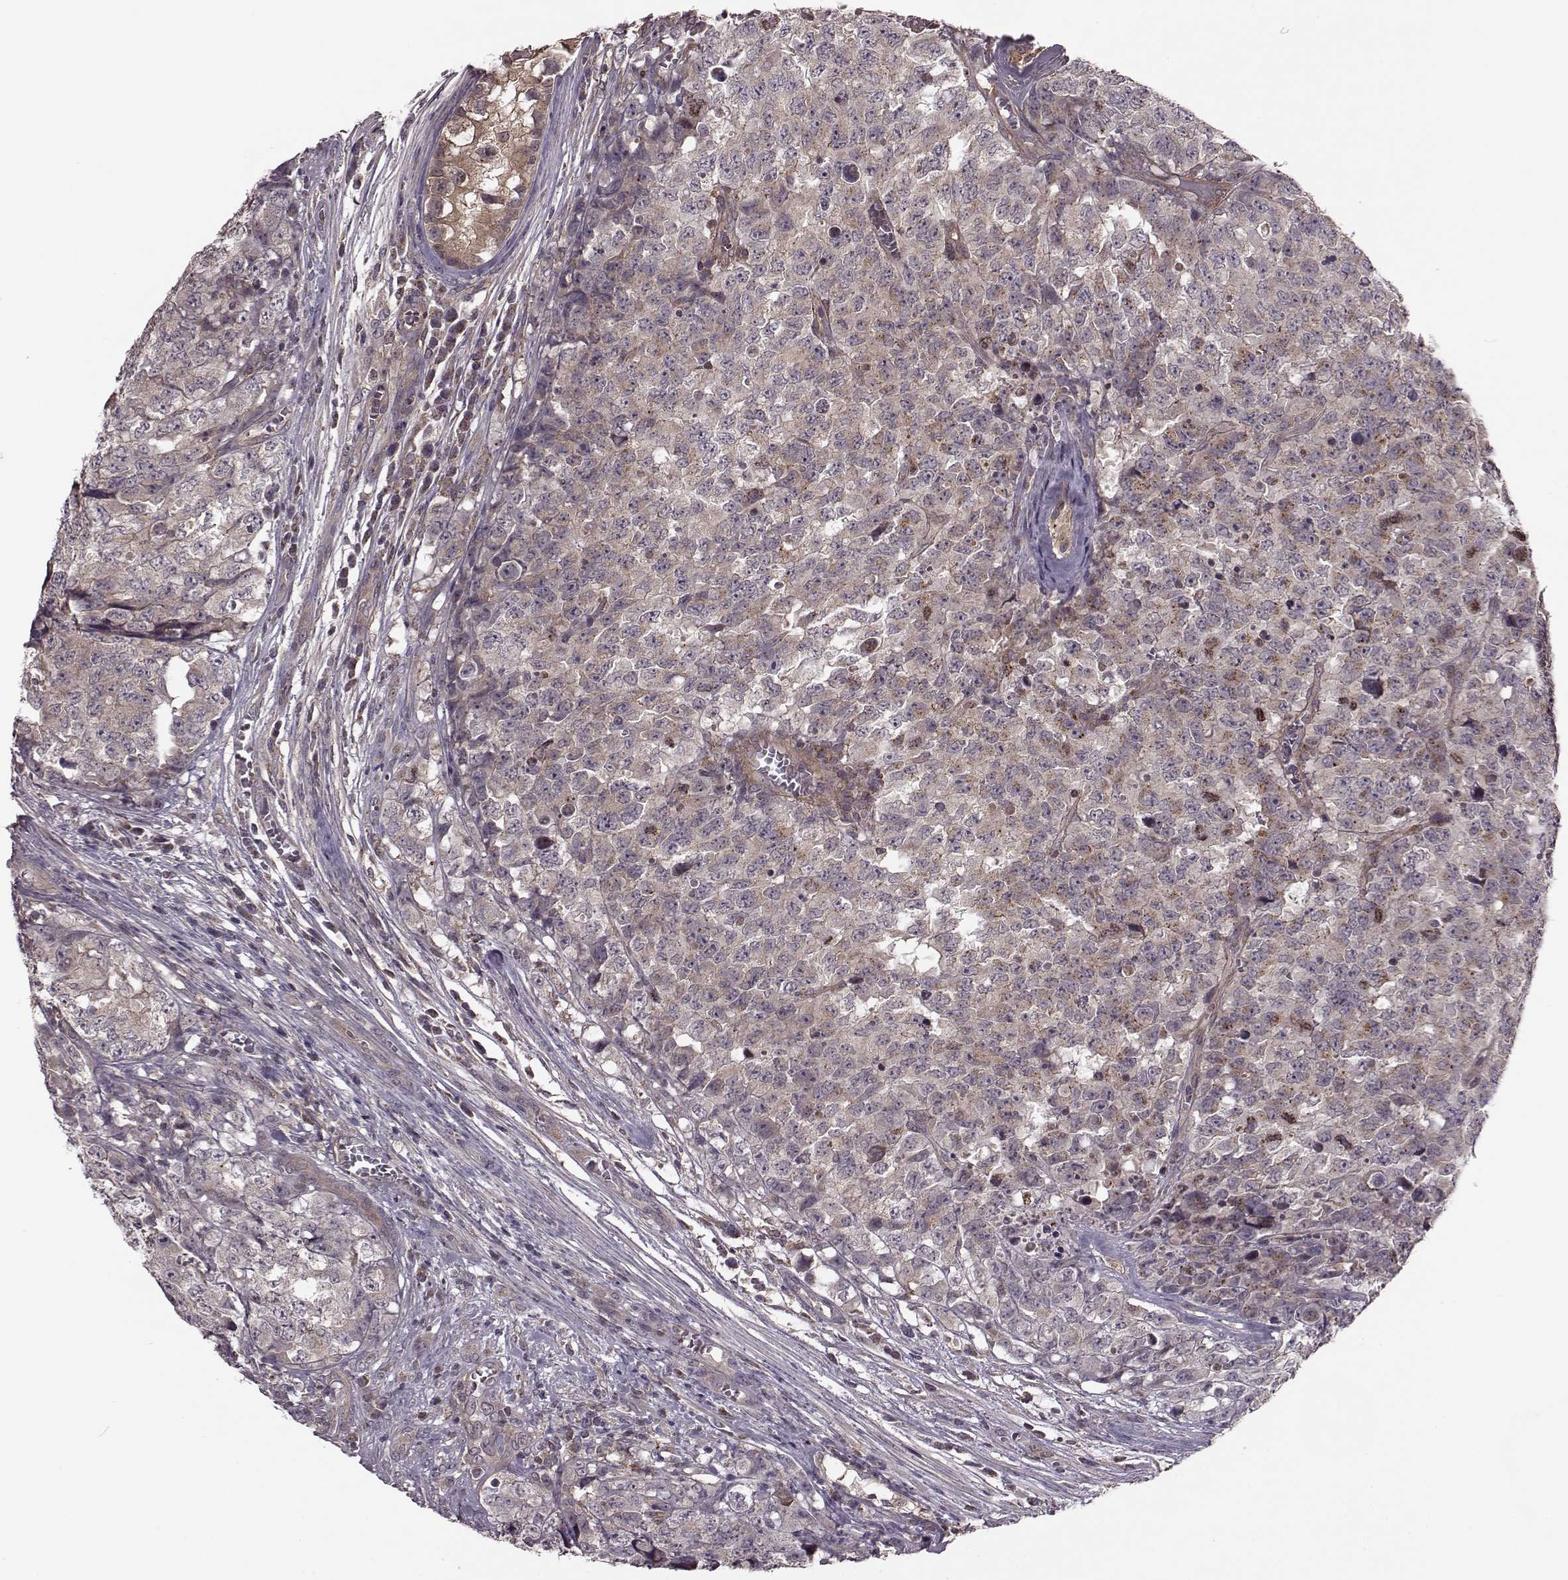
{"staining": {"intensity": "moderate", "quantity": ">75%", "location": "cytoplasmic/membranous"}, "tissue": "testis cancer", "cell_type": "Tumor cells", "image_type": "cancer", "snomed": [{"axis": "morphology", "description": "Carcinoma, Embryonal, NOS"}, {"axis": "topography", "description": "Testis"}], "caption": "Approximately >75% of tumor cells in human testis embryonal carcinoma show moderate cytoplasmic/membranous protein staining as visualized by brown immunohistochemical staining.", "gene": "FNIP2", "patient": {"sex": "male", "age": 23}}